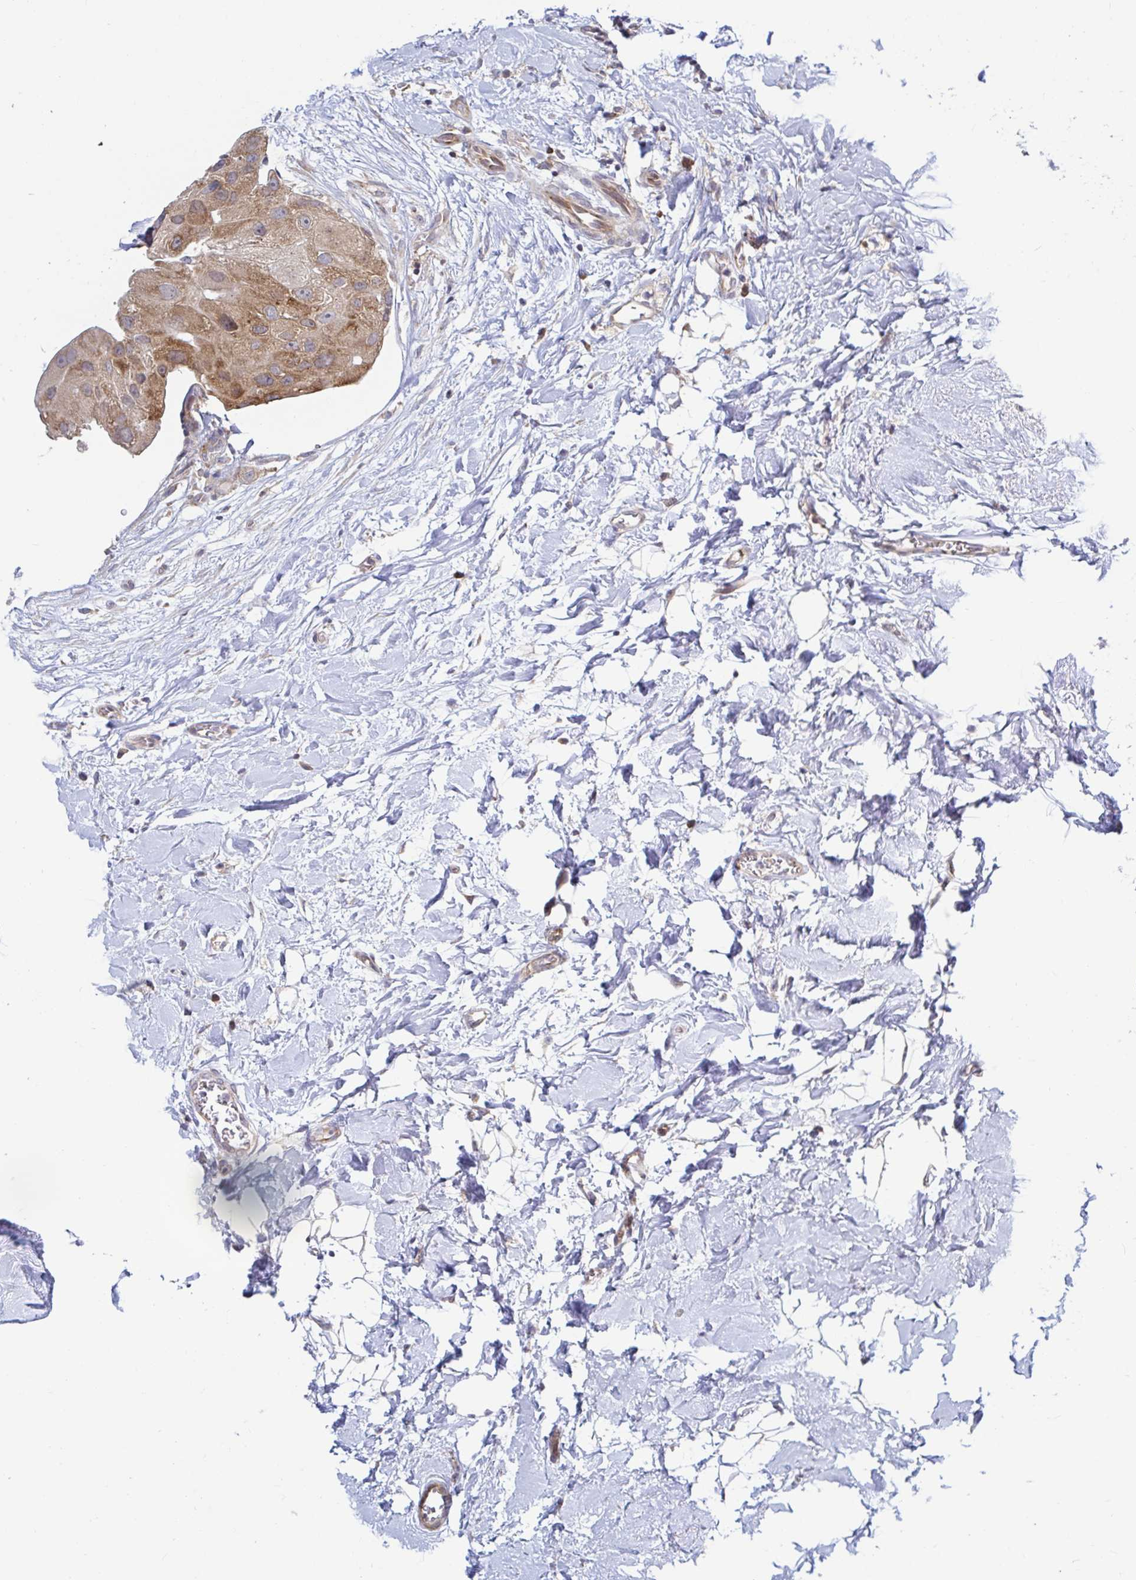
{"staining": {"intensity": "weak", "quantity": ">75%", "location": "cytoplasmic/membranous"}, "tissue": "breast cancer", "cell_type": "Tumor cells", "image_type": "cancer", "snomed": [{"axis": "morphology", "description": "Duct carcinoma"}, {"axis": "topography", "description": "Breast"}], "caption": "Immunohistochemical staining of human breast cancer (infiltrating ductal carcinoma) displays weak cytoplasmic/membranous protein expression in approximately >75% of tumor cells.", "gene": "LARP1", "patient": {"sex": "female", "age": 43}}